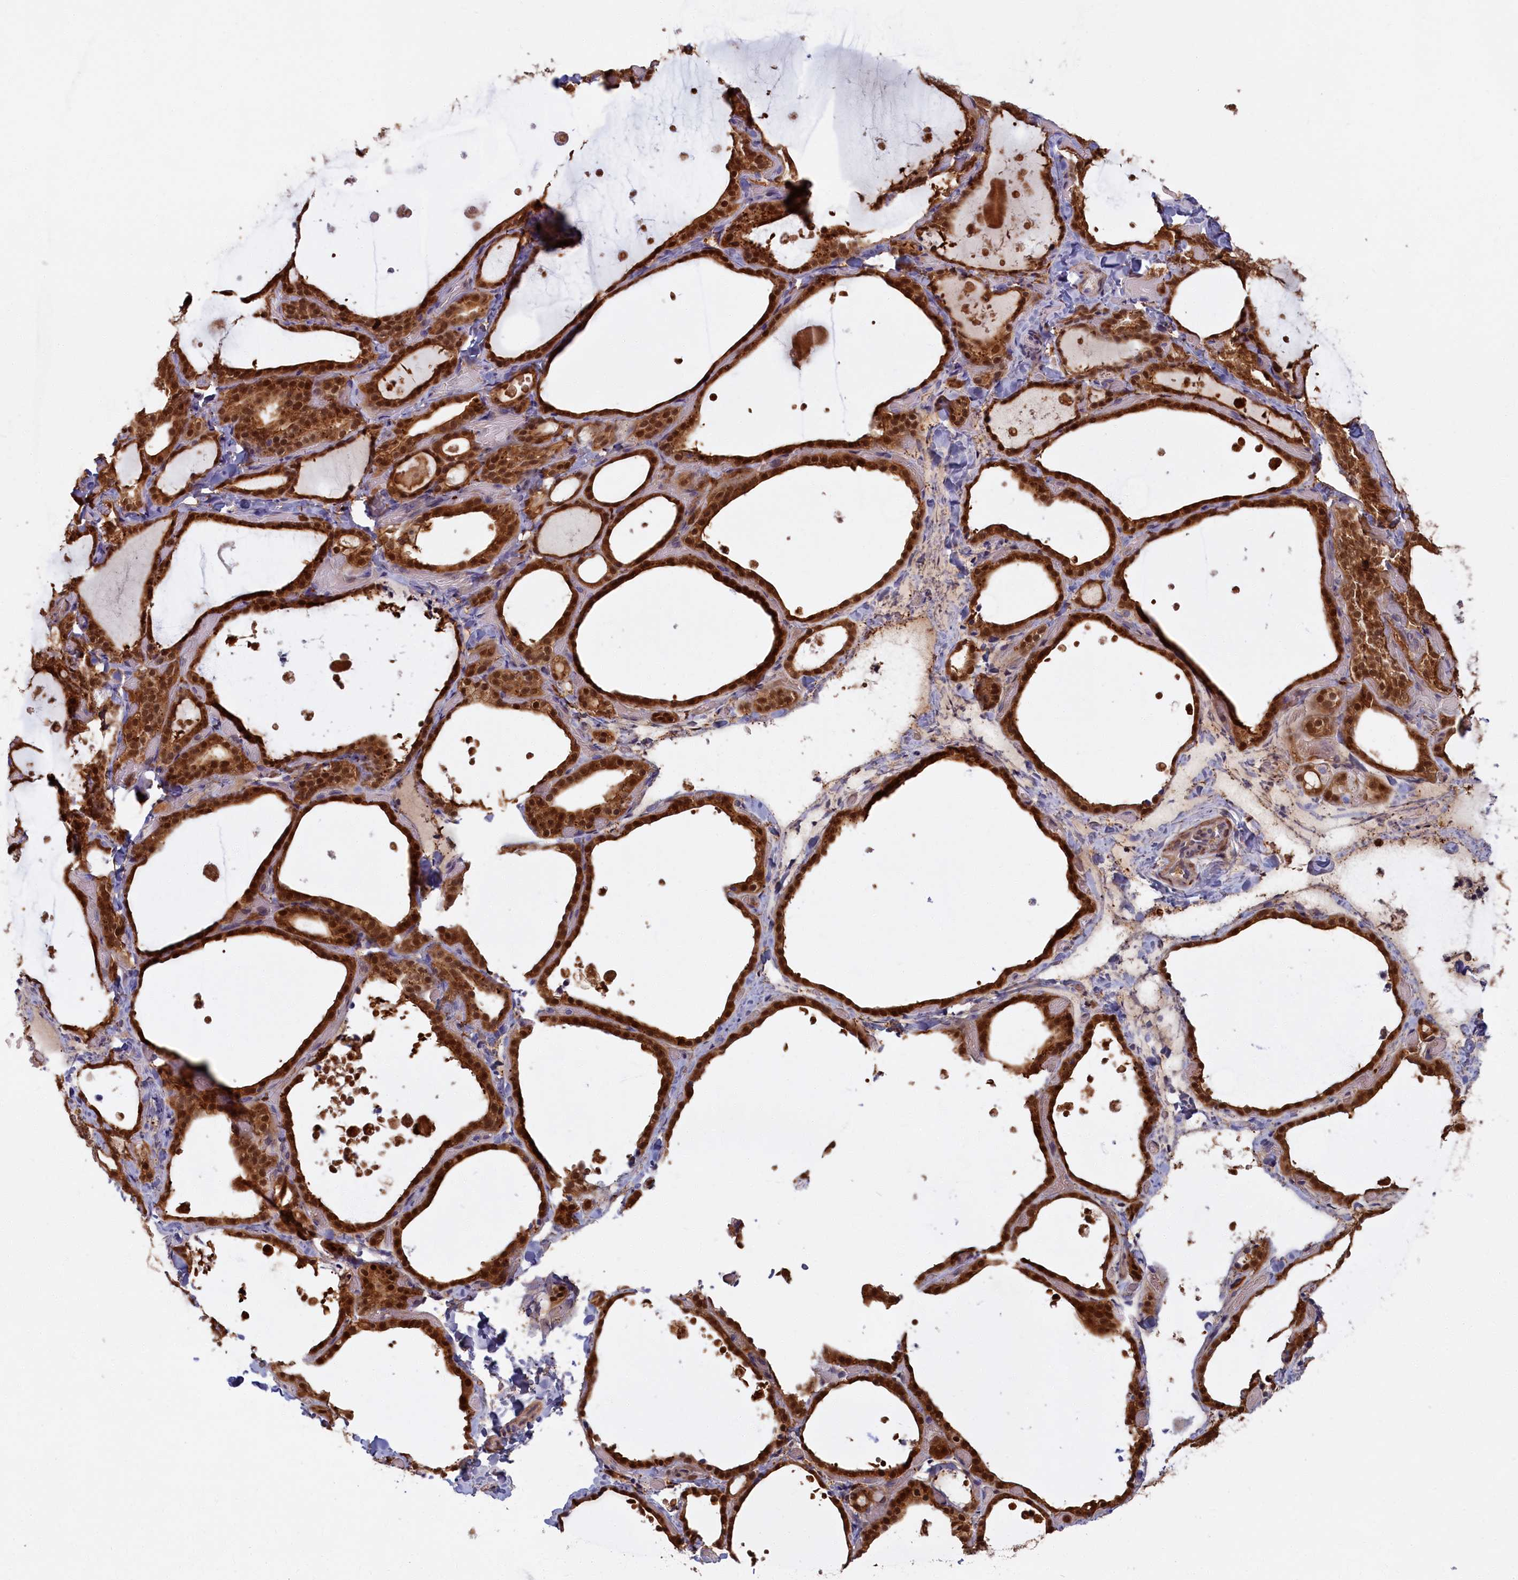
{"staining": {"intensity": "strong", "quantity": ">75%", "location": "cytoplasmic/membranous,nuclear"}, "tissue": "thyroid gland", "cell_type": "Glandular cells", "image_type": "normal", "snomed": [{"axis": "morphology", "description": "Normal tissue, NOS"}, {"axis": "topography", "description": "Thyroid gland"}], "caption": "High-power microscopy captured an immunohistochemistry micrograph of benign thyroid gland, revealing strong cytoplasmic/membranous,nuclear positivity in approximately >75% of glandular cells.", "gene": "BLVRB", "patient": {"sex": "female", "age": 44}}